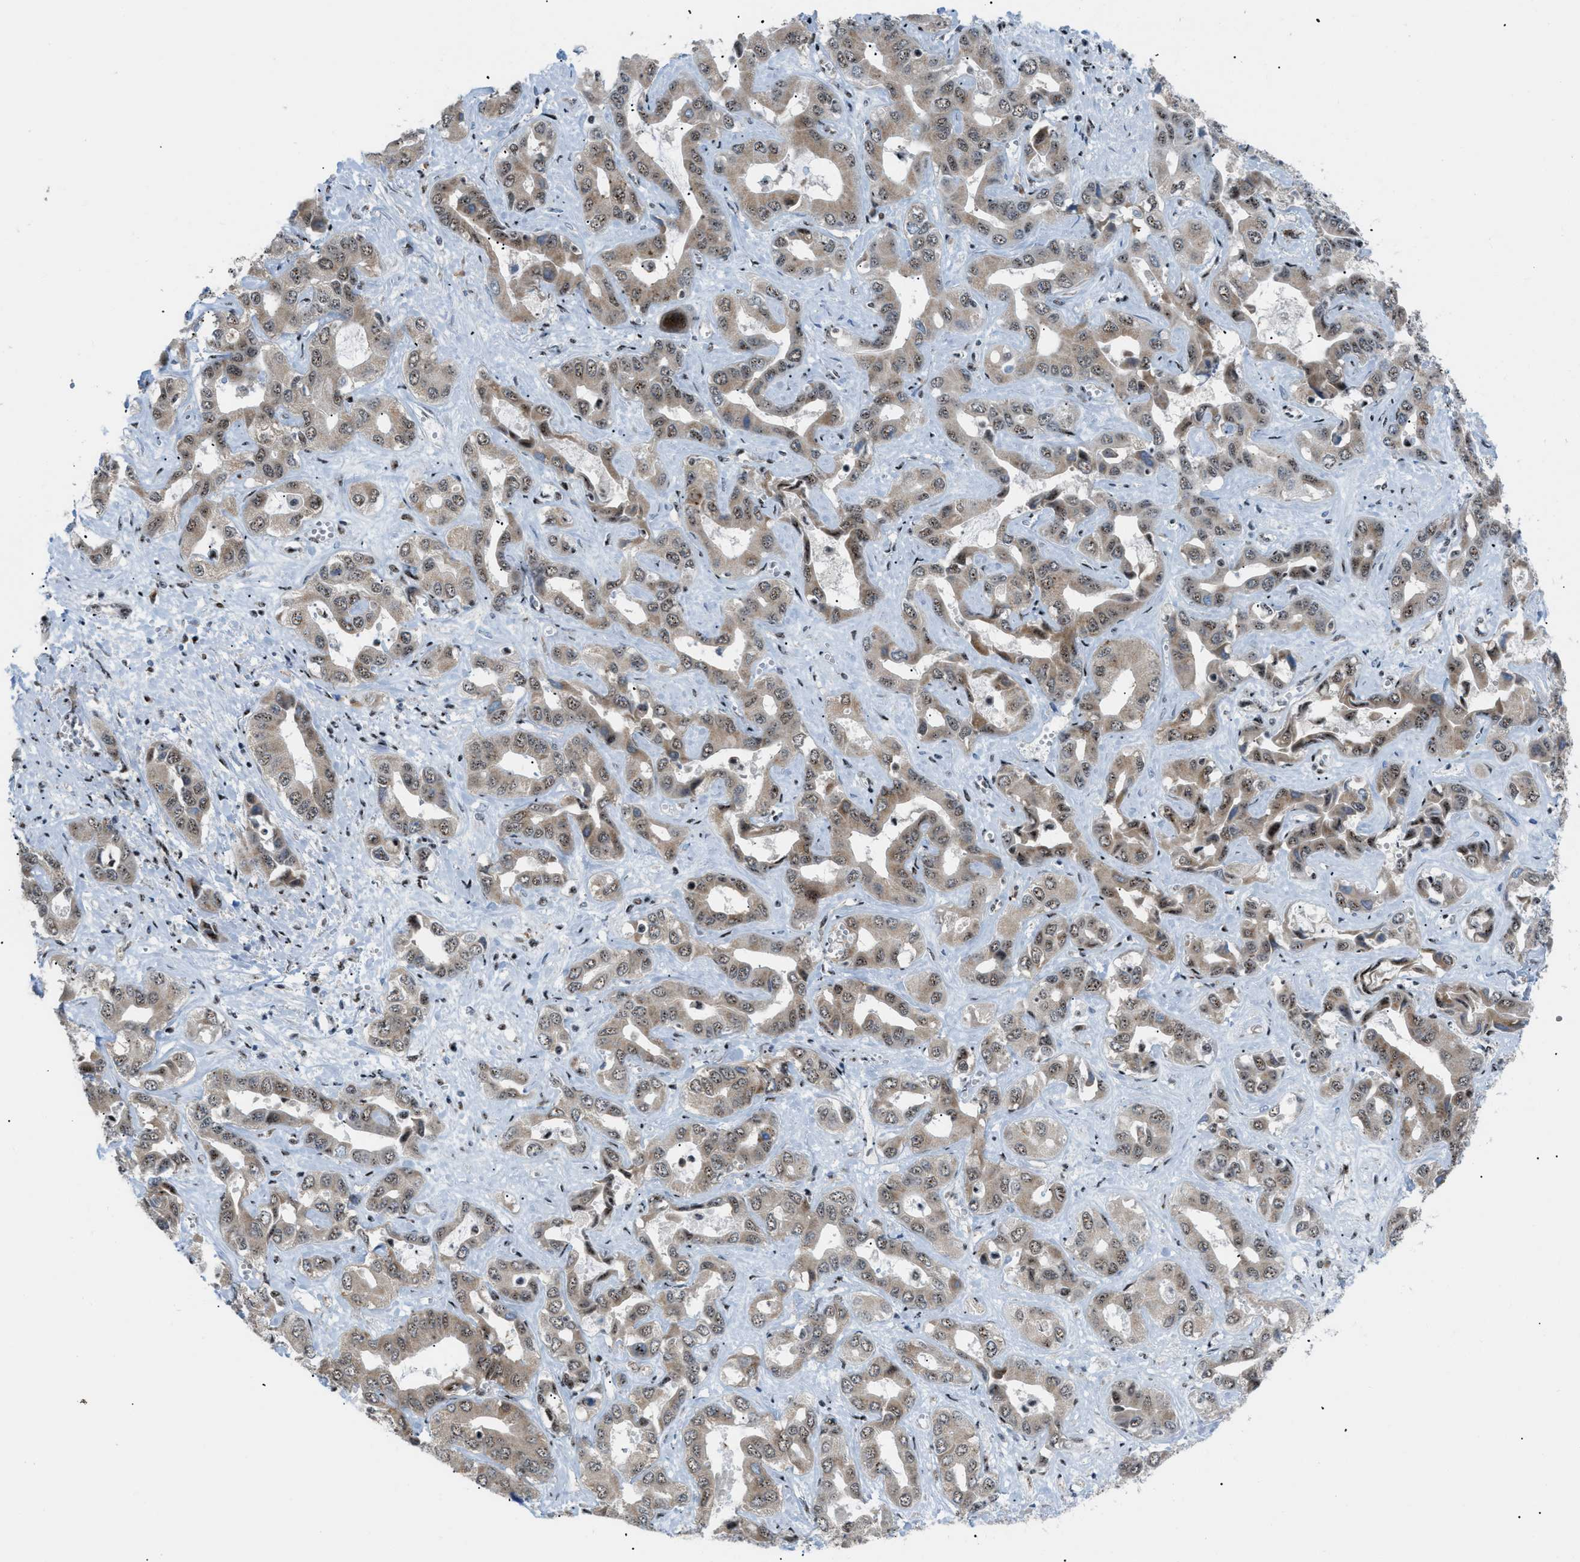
{"staining": {"intensity": "moderate", "quantity": ">75%", "location": "cytoplasmic/membranous,nuclear"}, "tissue": "liver cancer", "cell_type": "Tumor cells", "image_type": "cancer", "snomed": [{"axis": "morphology", "description": "Cholangiocarcinoma"}, {"axis": "topography", "description": "Liver"}], "caption": "DAB (3,3'-diaminobenzidine) immunohistochemical staining of human cholangiocarcinoma (liver) shows moderate cytoplasmic/membranous and nuclear protein positivity in approximately >75% of tumor cells. The protein of interest is stained brown, and the nuclei are stained in blue (DAB IHC with brightfield microscopy, high magnification).", "gene": "CDR2", "patient": {"sex": "female", "age": 52}}